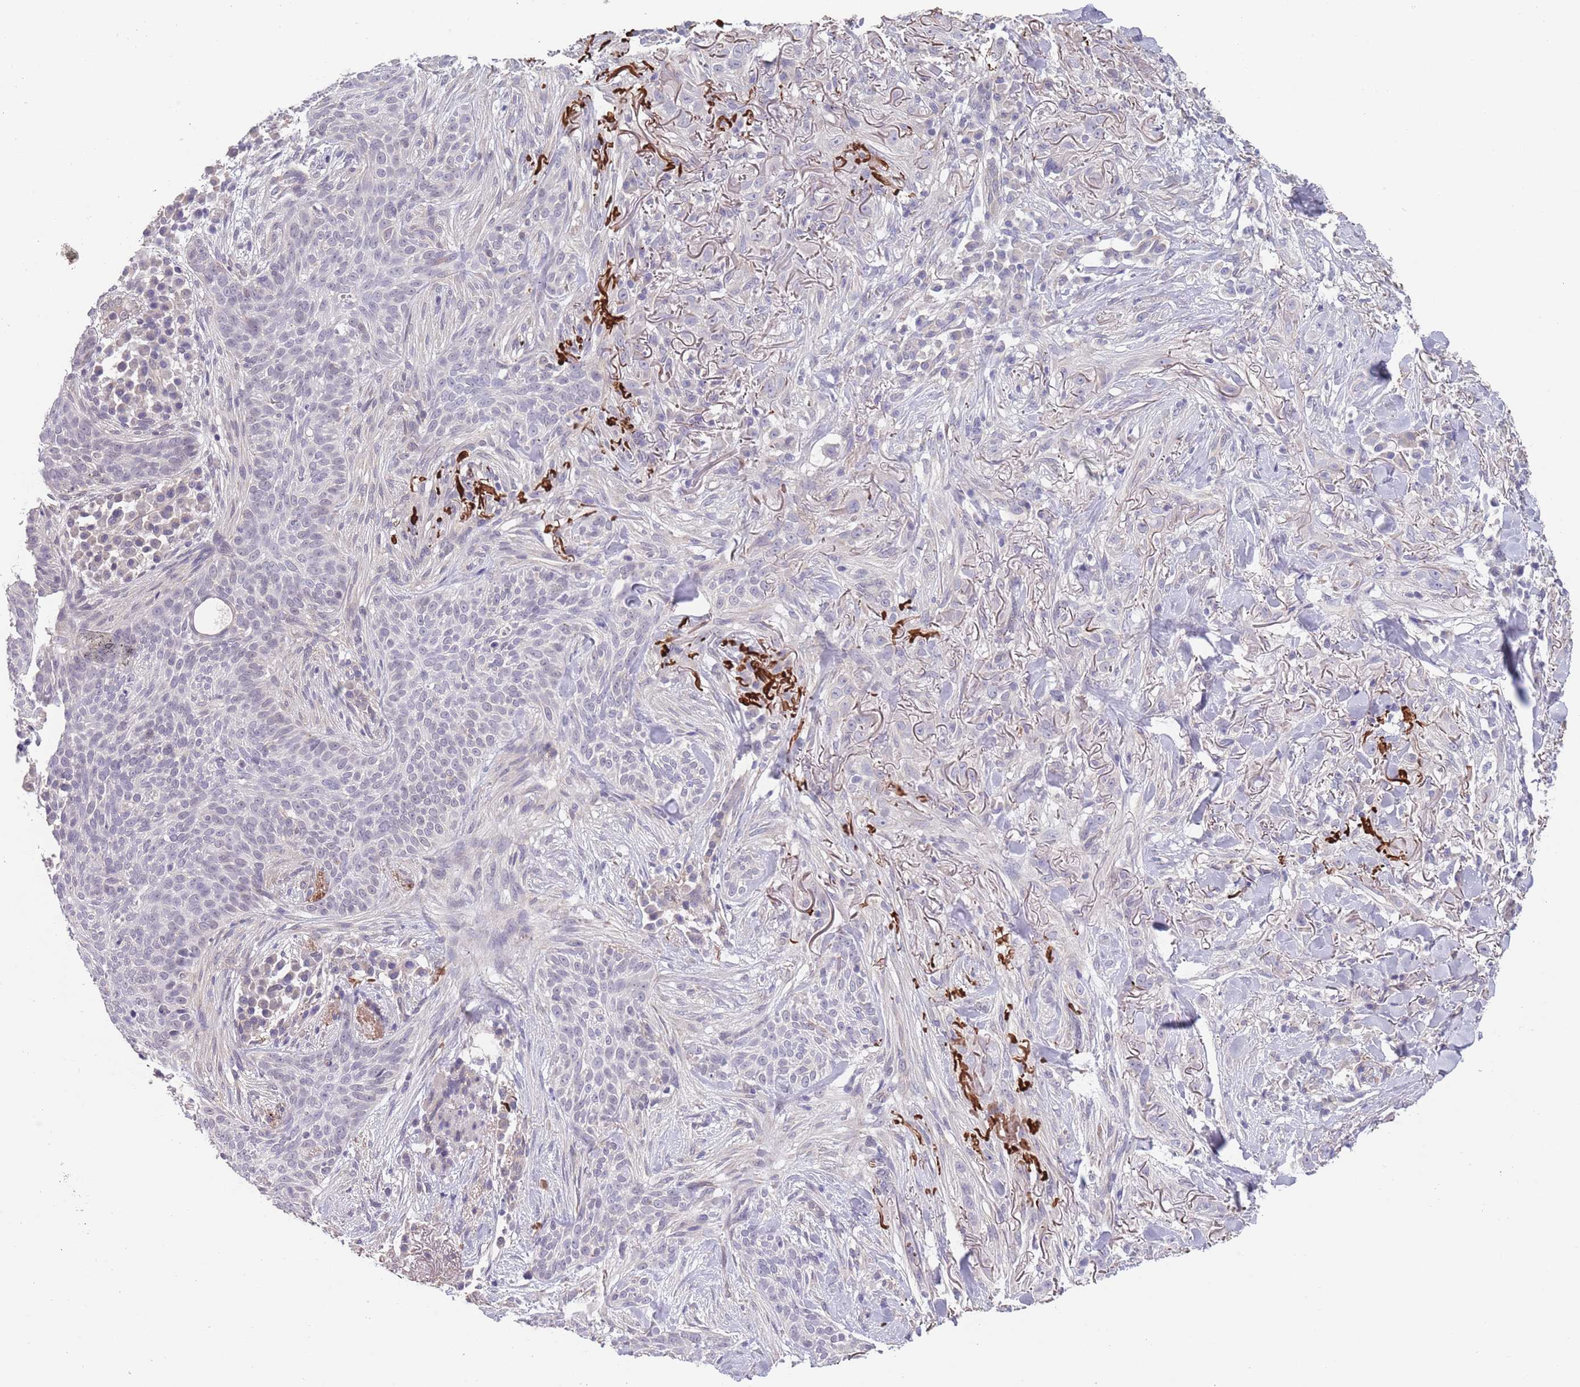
{"staining": {"intensity": "negative", "quantity": "none", "location": "none"}, "tissue": "skin cancer", "cell_type": "Tumor cells", "image_type": "cancer", "snomed": [{"axis": "morphology", "description": "Basal cell carcinoma"}, {"axis": "topography", "description": "Skin"}], "caption": "Immunohistochemistry (IHC) of basal cell carcinoma (skin) reveals no positivity in tumor cells.", "gene": "RNF169", "patient": {"sex": "male", "age": 72}}